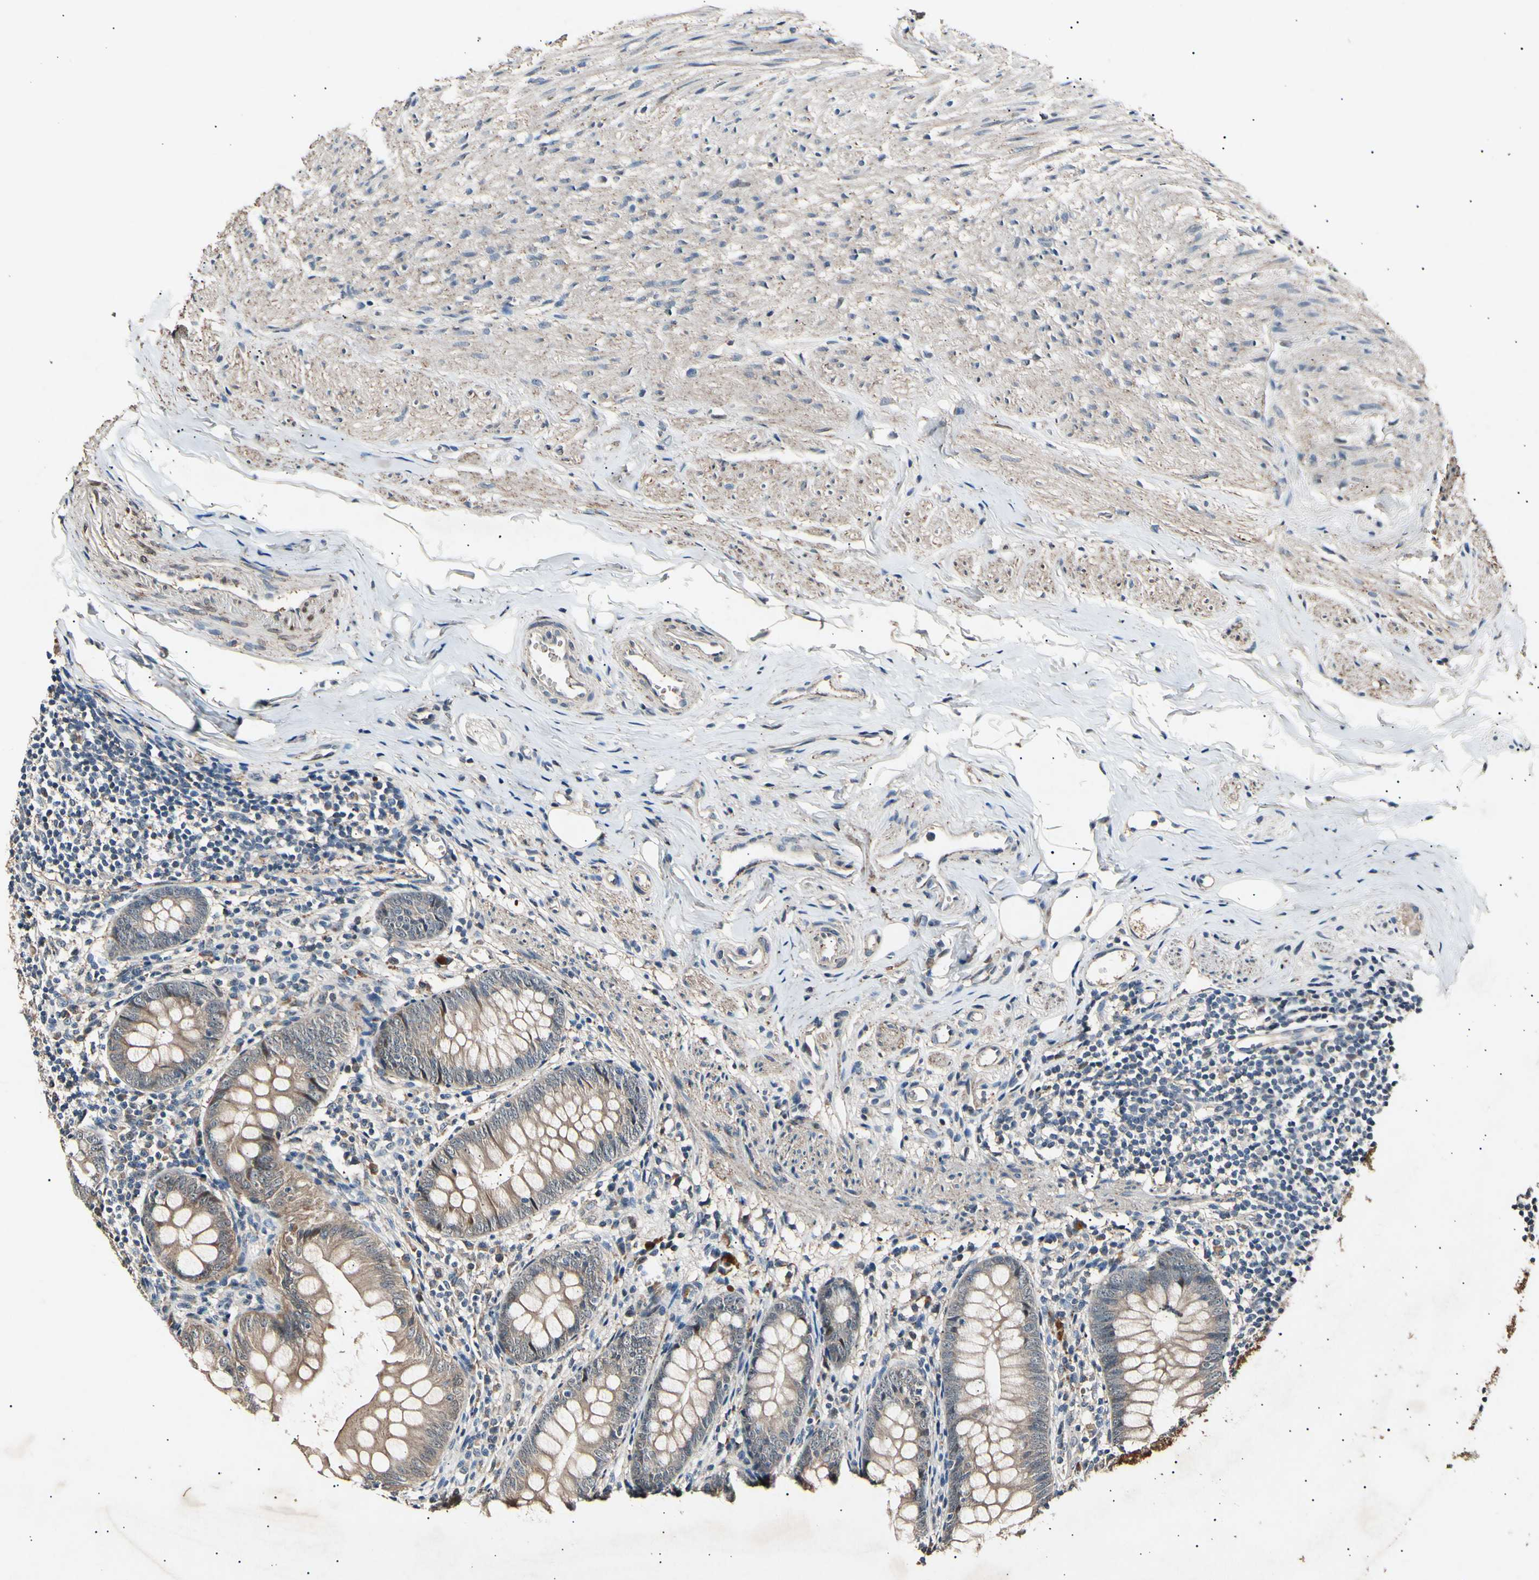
{"staining": {"intensity": "moderate", "quantity": ">75%", "location": "cytoplasmic/membranous"}, "tissue": "appendix", "cell_type": "Glandular cells", "image_type": "normal", "snomed": [{"axis": "morphology", "description": "Normal tissue, NOS"}, {"axis": "topography", "description": "Appendix"}], "caption": "IHC staining of benign appendix, which shows medium levels of moderate cytoplasmic/membranous staining in approximately >75% of glandular cells indicating moderate cytoplasmic/membranous protein positivity. The staining was performed using DAB (brown) for protein detection and nuclei were counterstained in hematoxylin (blue).", "gene": "ADCY3", "patient": {"sex": "female", "age": 77}}